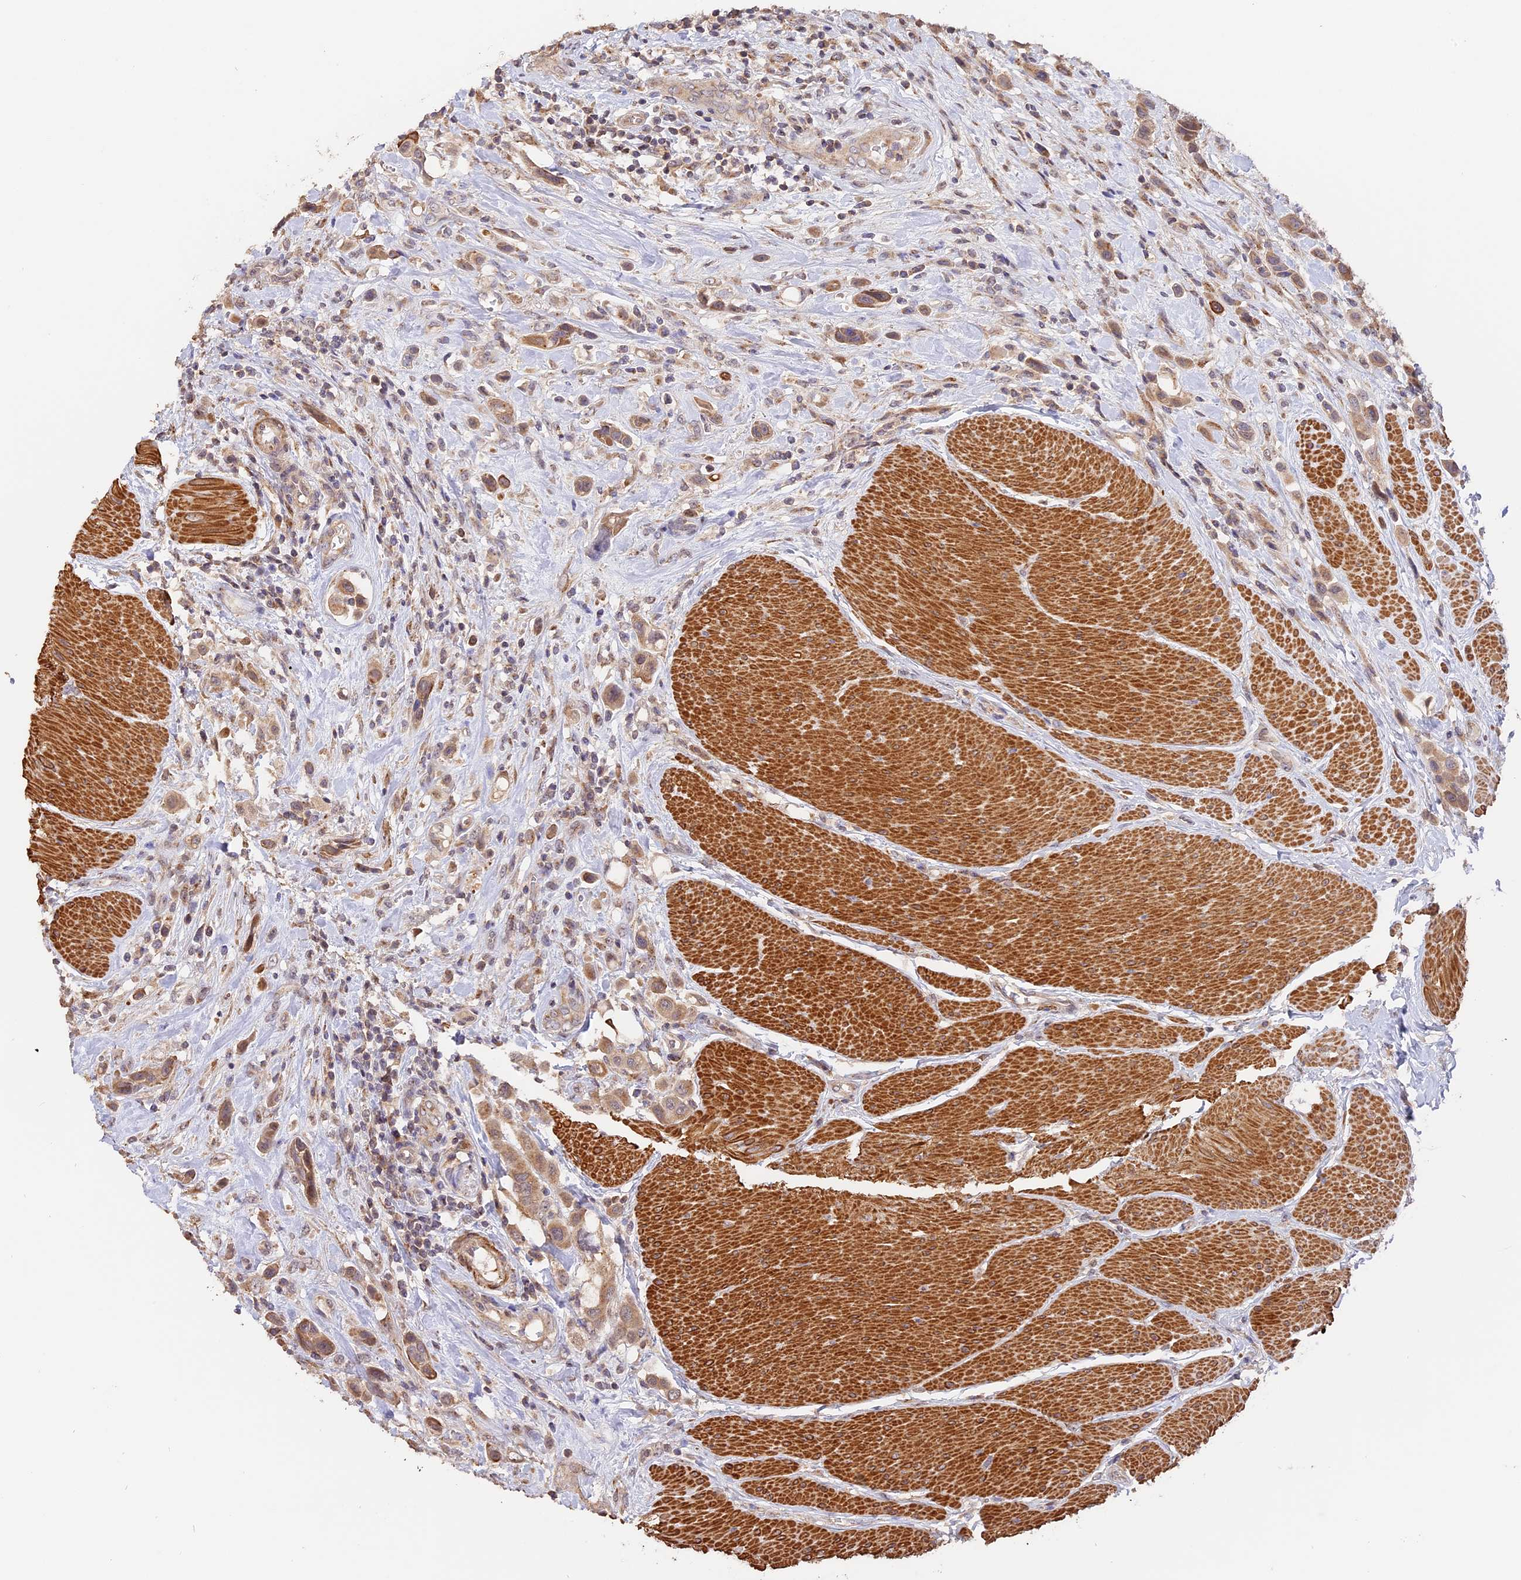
{"staining": {"intensity": "weak", "quantity": ">75%", "location": "cytoplasmic/membranous"}, "tissue": "urothelial cancer", "cell_type": "Tumor cells", "image_type": "cancer", "snomed": [{"axis": "morphology", "description": "Urothelial carcinoma, High grade"}, {"axis": "topography", "description": "Urinary bladder"}], "caption": "This photomicrograph displays IHC staining of urothelial cancer, with low weak cytoplasmic/membranous expression in about >75% of tumor cells.", "gene": "TANGO6", "patient": {"sex": "male", "age": 50}}